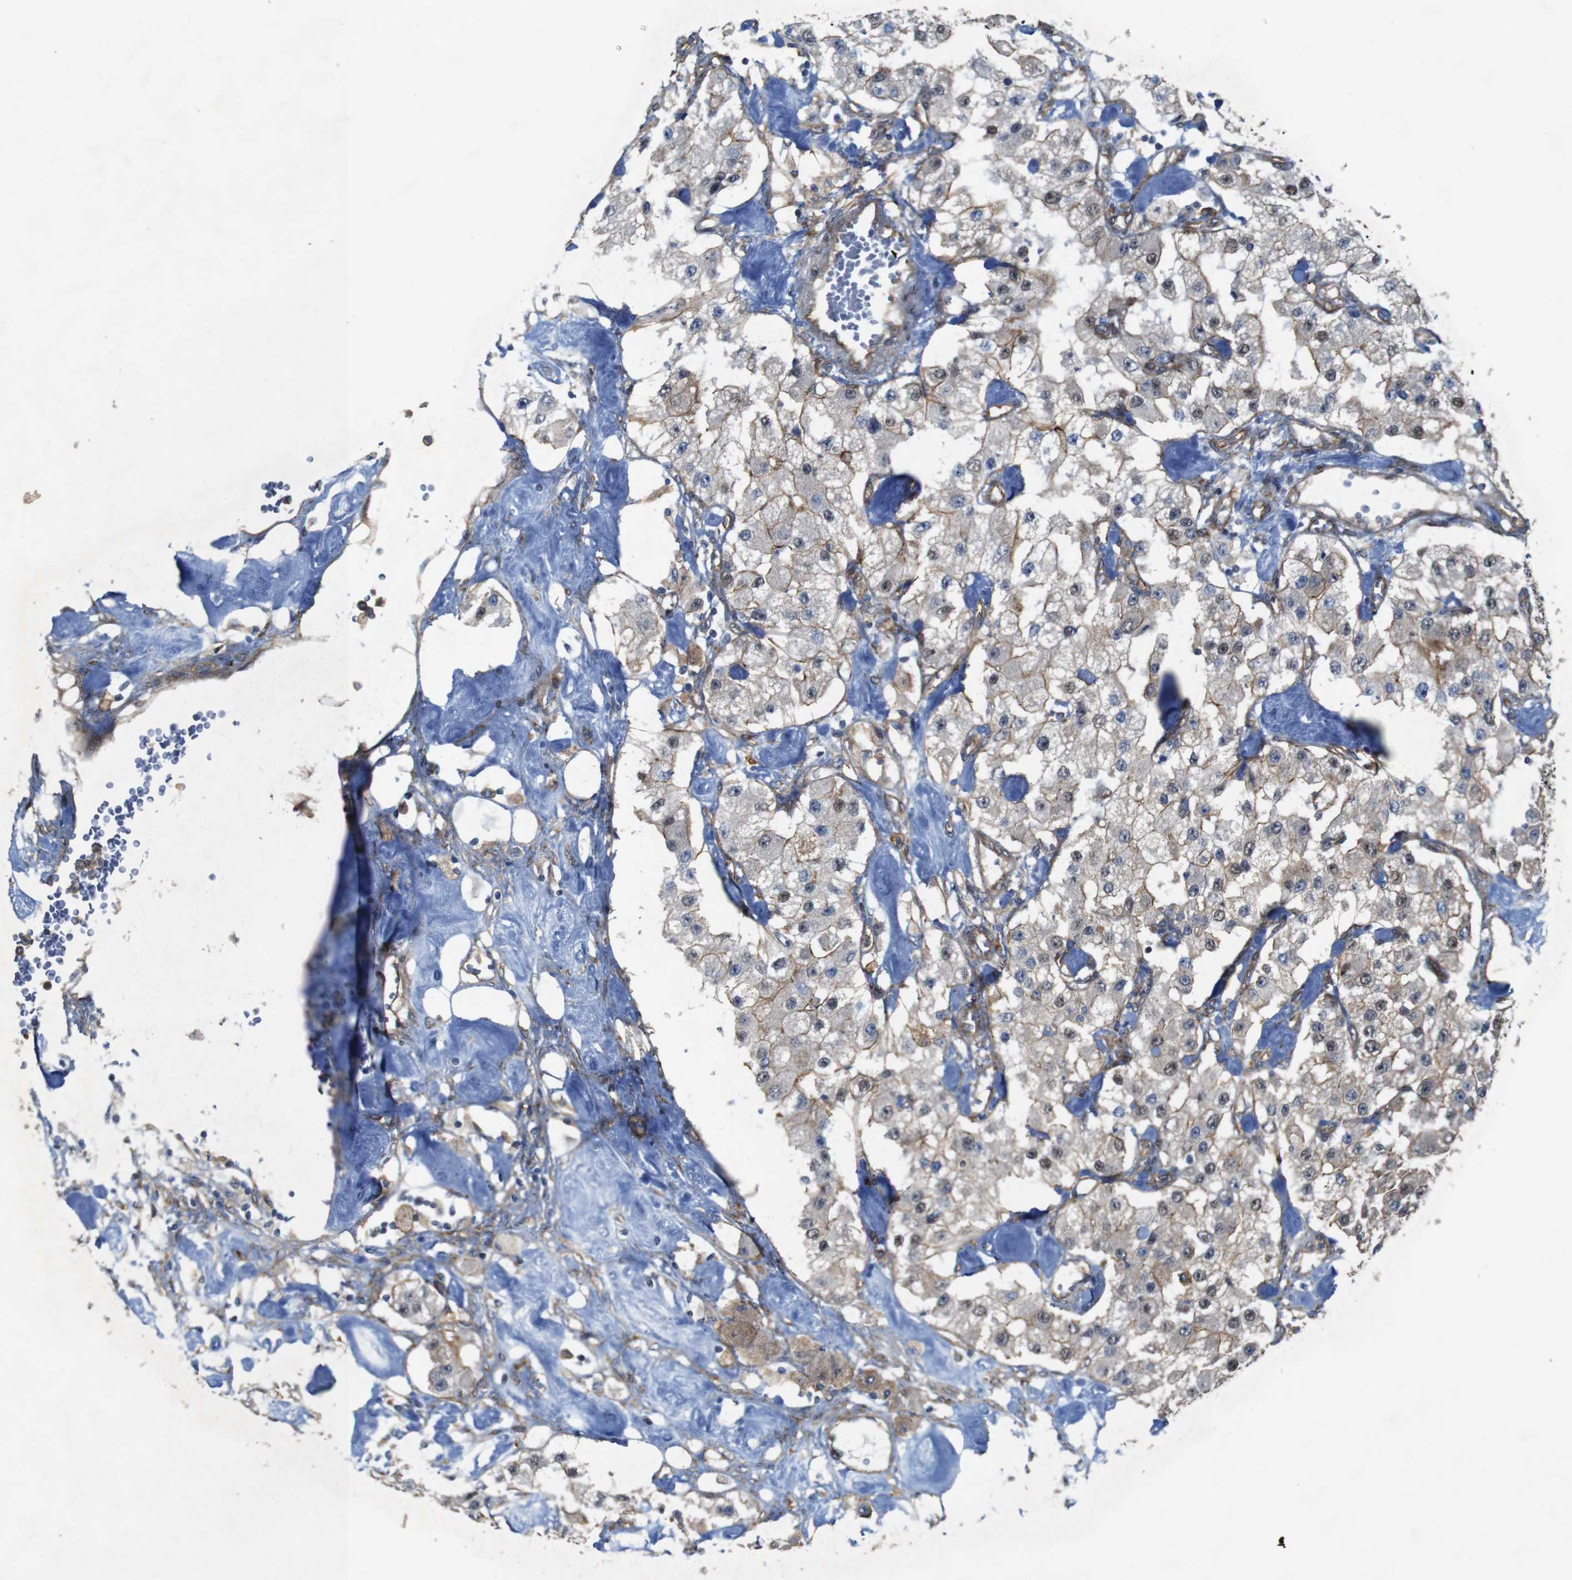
{"staining": {"intensity": "weak", "quantity": ">75%", "location": "cytoplasmic/membranous"}, "tissue": "carcinoid", "cell_type": "Tumor cells", "image_type": "cancer", "snomed": [{"axis": "morphology", "description": "Carcinoid, malignant, NOS"}, {"axis": "topography", "description": "Pancreas"}], "caption": "Tumor cells demonstrate low levels of weak cytoplasmic/membranous positivity in about >75% of cells in human malignant carcinoid.", "gene": "PTGER4", "patient": {"sex": "male", "age": 41}}